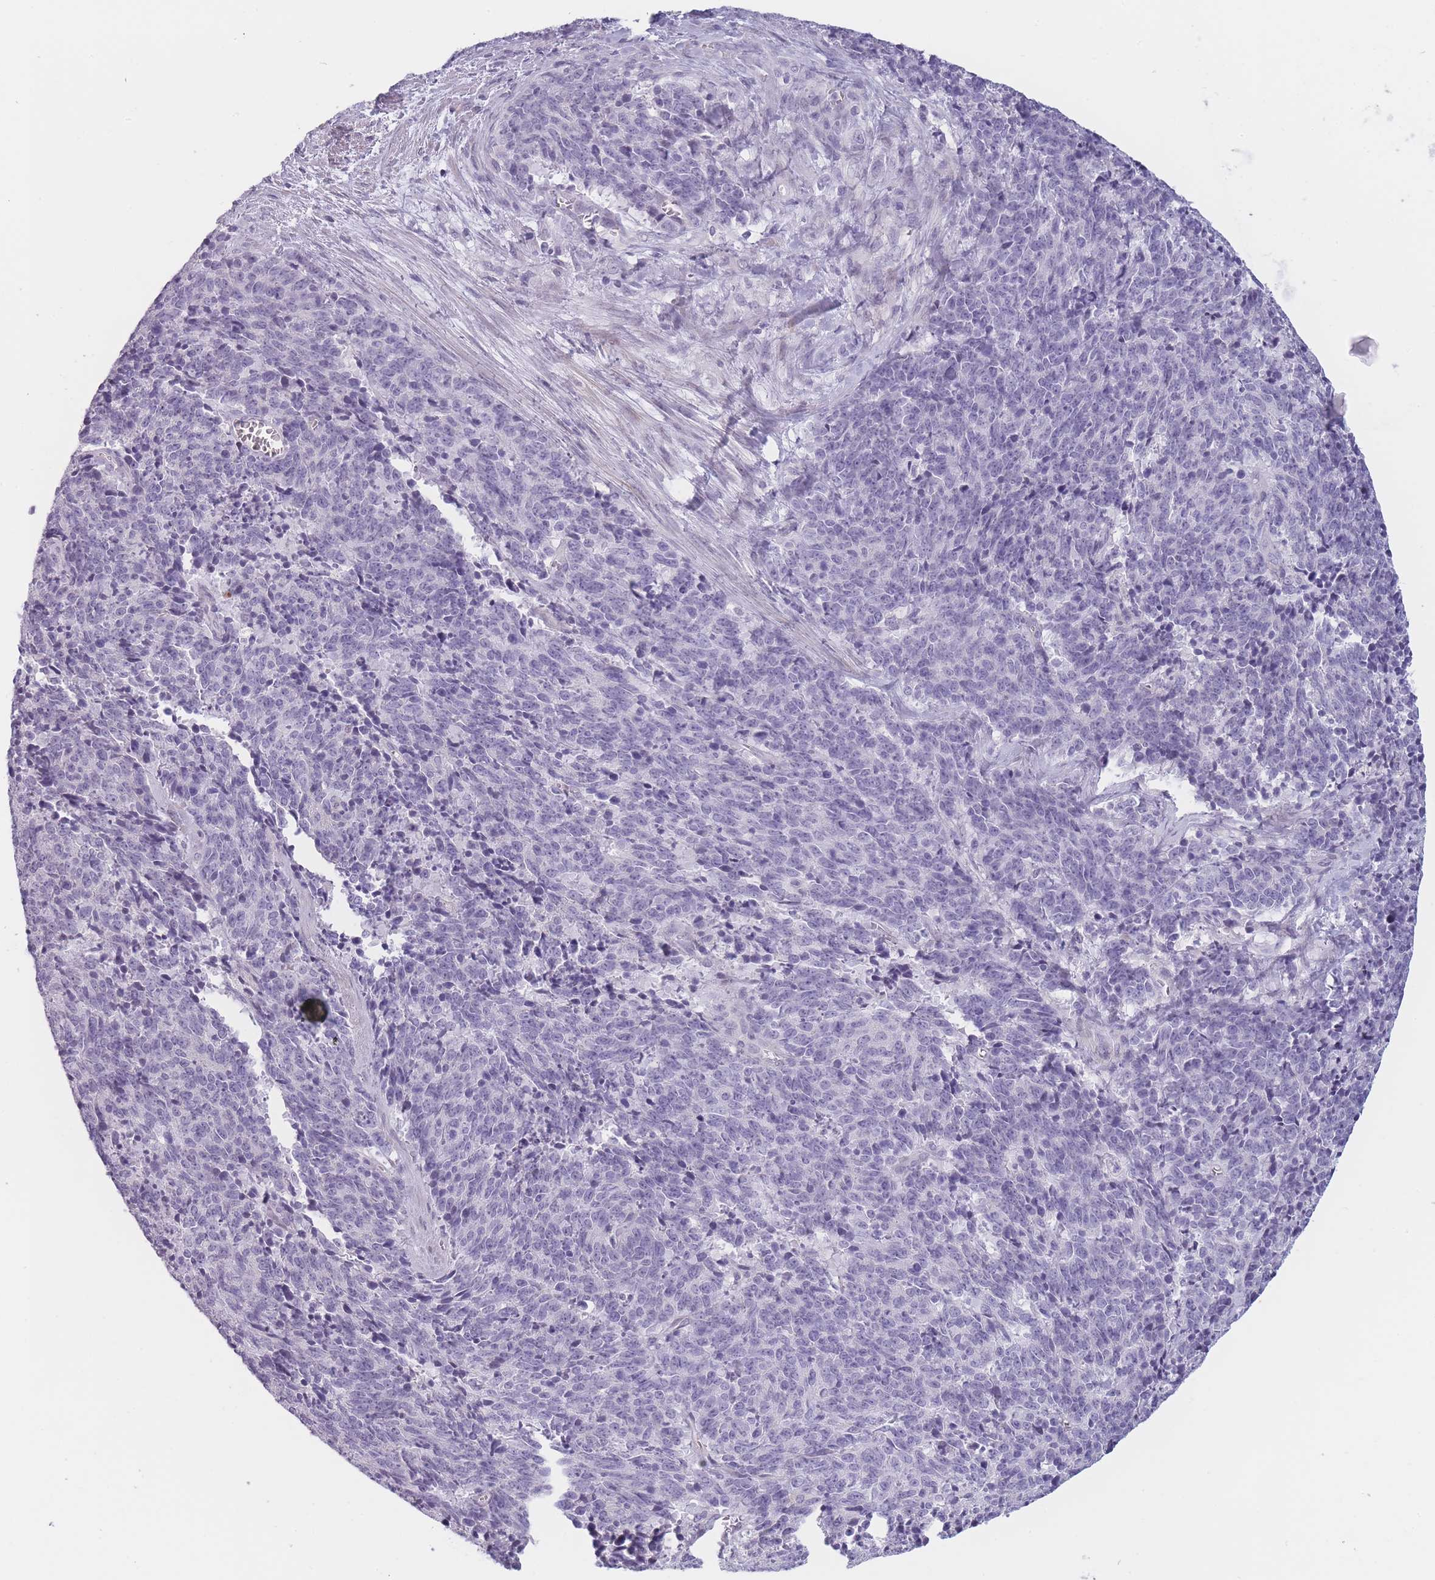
{"staining": {"intensity": "negative", "quantity": "none", "location": "none"}, "tissue": "cervical cancer", "cell_type": "Tumor cells", "image_type": "cancer", "snomed": [{"axis": "morphology", "description": "Squamous cell carcinoma, NOS"}, {"axis": "topography", "description": "Cervix"}], "caption": "High magnification brightfield microscopy of cervical squamous cell carcinoma stained with DAB (3,3'-diaminobenzidine) (brown) and counterstained with hematoxylin (blue): tumor cells show no significant expression. (Stains: DAB (3,3'-diaminobenzidine) immunohistochemistry (IHC) with hematoxylin counter stain, Microscopy: brightfield microscopy at high magnification).", "gene": "TMEM236", "patient": {"sex": "female", "age": 29}}